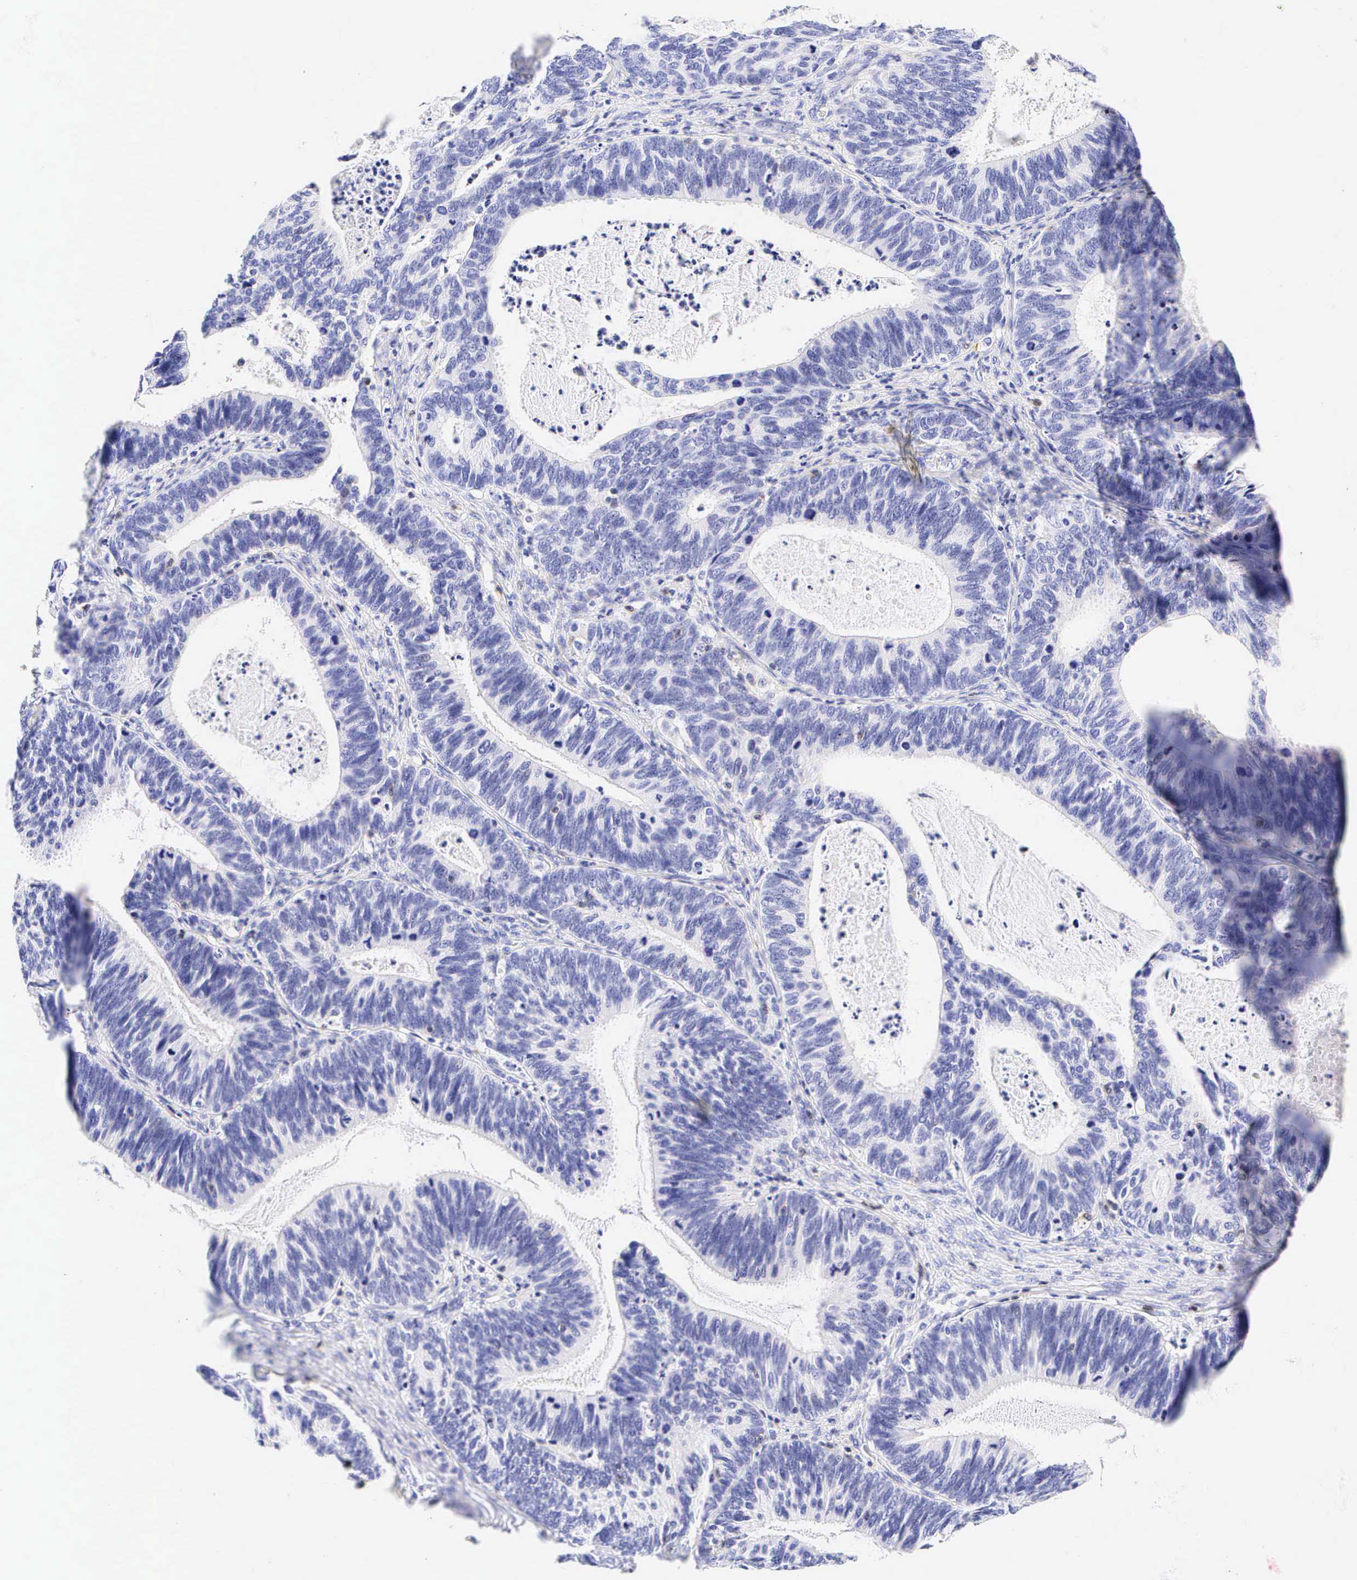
{"staining": {"intensity": "negative", "quantity": "none", "location": "none"}, "tissue": "ovarian cancer", "cell_type": "Tumor cells", "image_type": "cancer", "snomed": [{"axis": "morphology", "description": "Carcinoma, endometroid"}, {"axis": "topography", "description": "Ovary"}], "caption": "The immunohistochemistry image has no significant staining in tumor cells of ovarian cancer tissue. (DAB immunohistochemistry, high magnification).", "gene": "CD3E", "patient": {"sex": "female", "age": 52}}